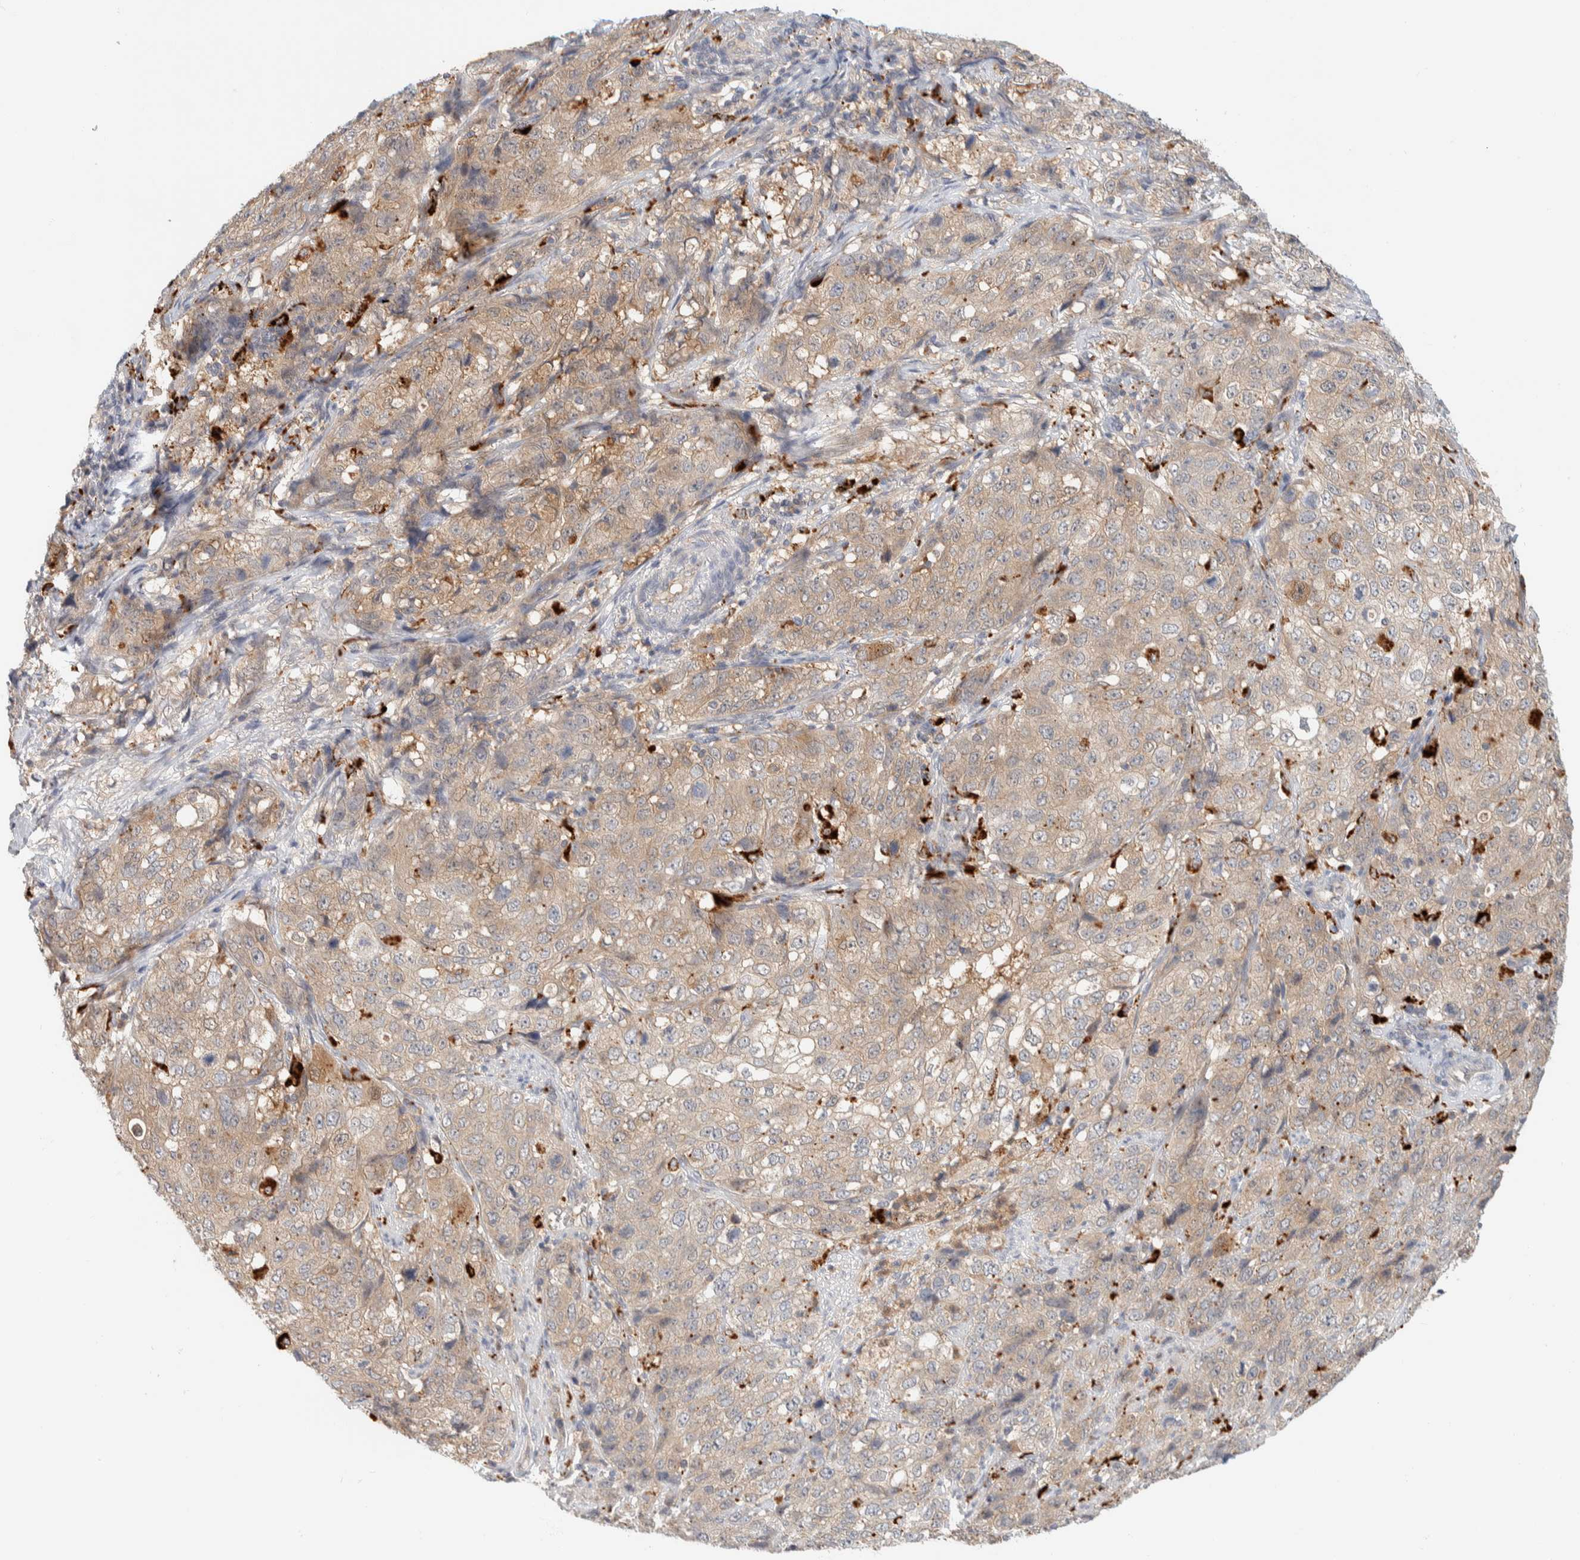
{"staining": {"intensity": "weak", "quantity": ">75%", "location": "cytoplasmic/membranous"}, "tissue": "stomach cancer", "cell_type": "Tumor cells", "image_type": "cancer", "snomed": [{"axis": "morphology", "description": "Adenocarcinoma, NOS"}, {"axis": "topography", "description": "Stomach"}], "caption": "High-power microscopy captured an immunohistochemistry photomicrograph of stomach cancer (adenocarcinoma), revealing weak cytoplasmic/membranous staining in approximately >75% of tumor cells.", "gene": "GCLM", "patient": {"sex": "male", "age": 48}}